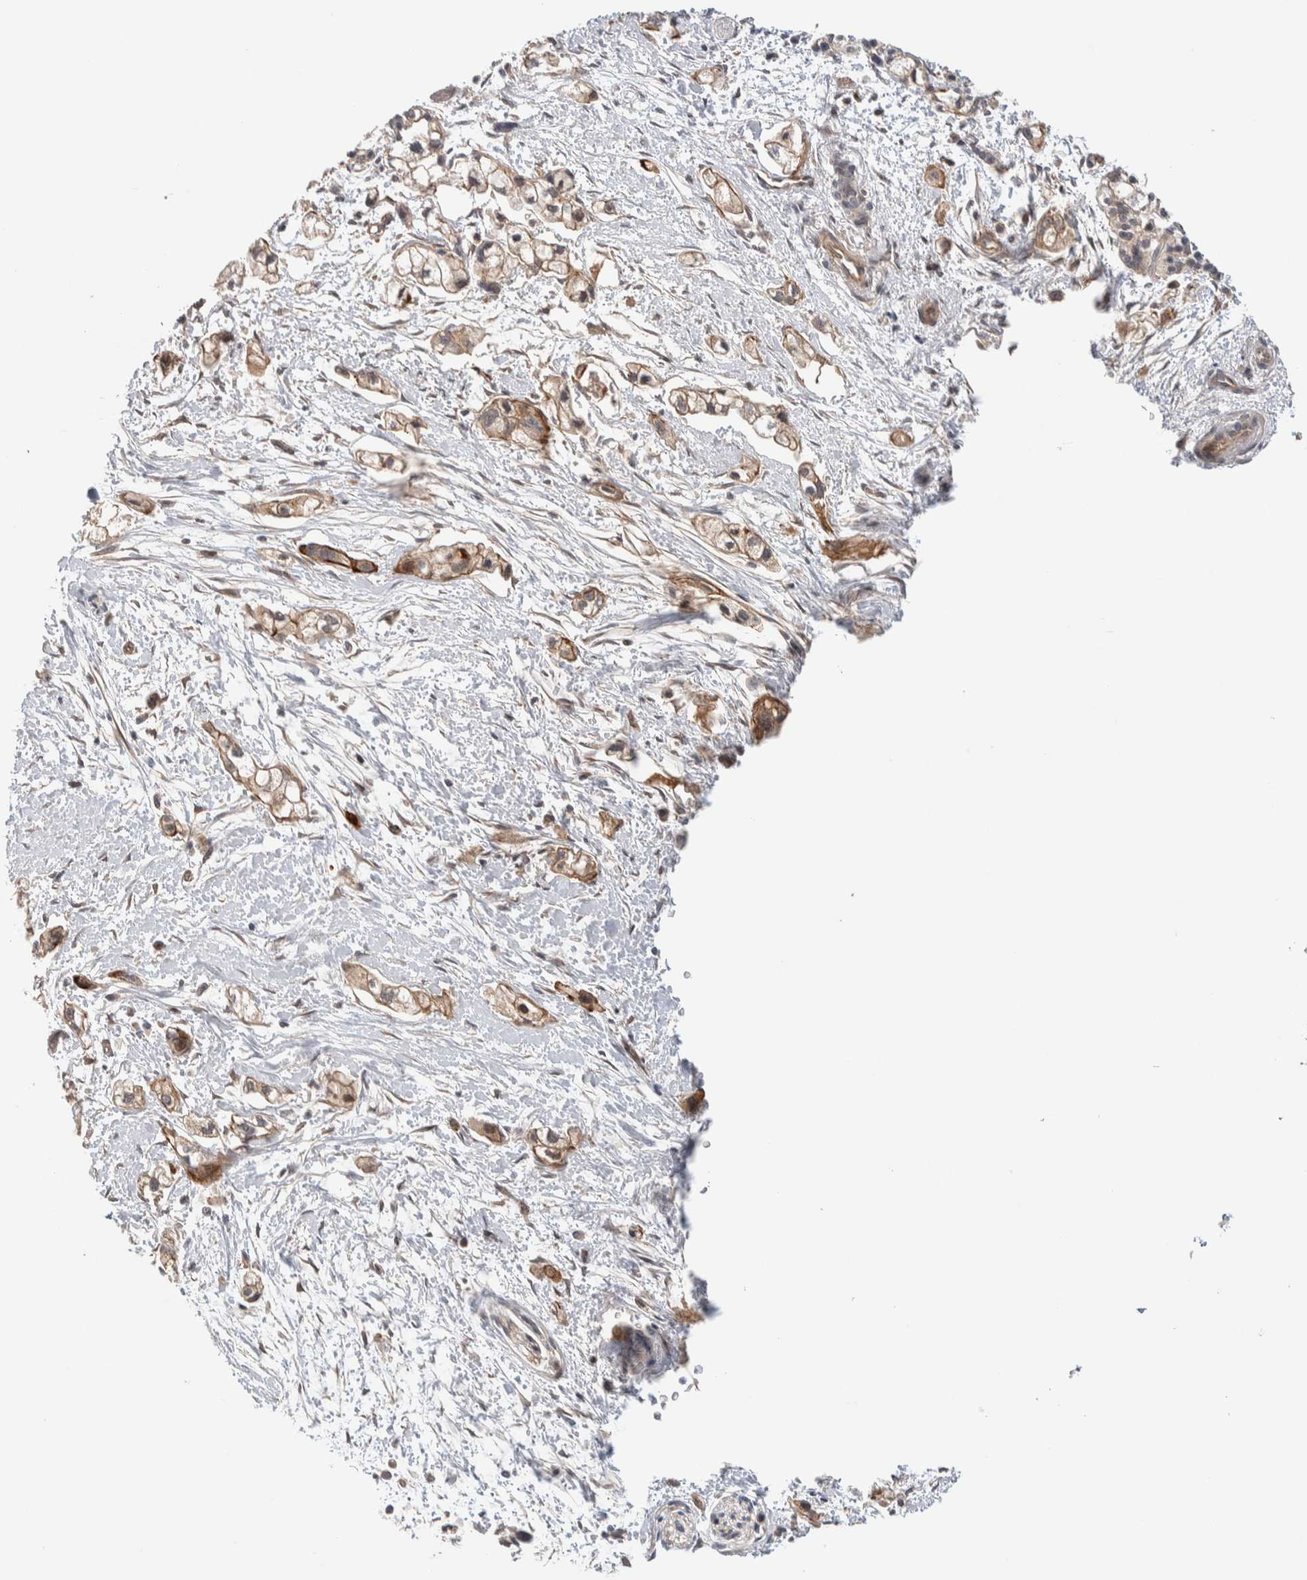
{"staining": {"intensity": "moderate", "quantity": "25%-75%", "location": "cytoplasmic/membranous"}, "tissue": "pancreatic cancer", "cell_type": "Tumor cells", "image_type": "cancer", "snomed": [{"axis": "morphology", "description": "Adenocarcinoma, NOS"}, {"axis": "topography", "description": "Pancreas"}], "caption": "IHC of human adenocarcinoma (pancreatic) displays medium levels of moderate cytoplasmic/membranous staining in approximately 25%-75% of tumor cells.", "gene": "PRDM15", "patient": {"sex": "male", "age": 74}}